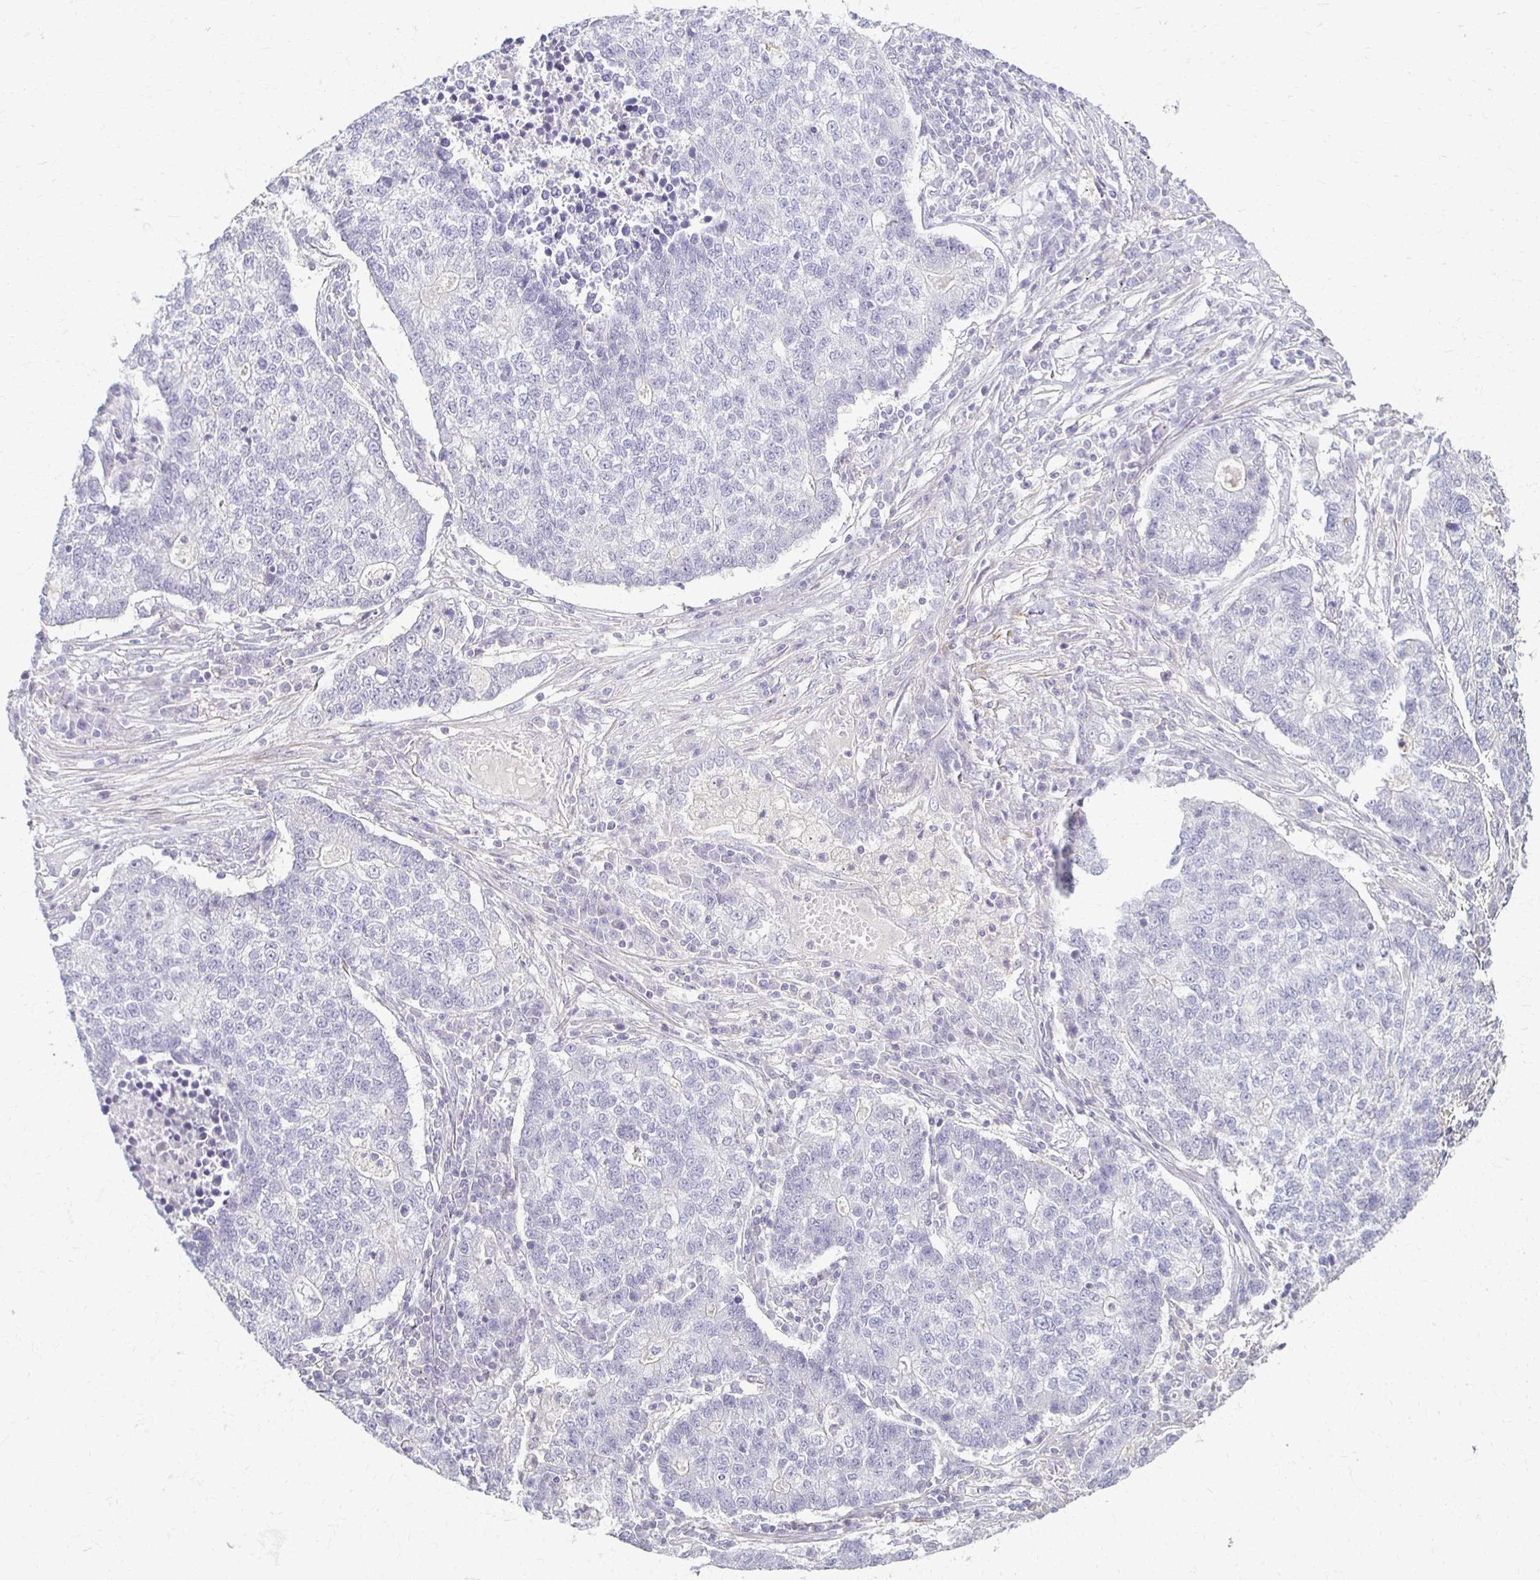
{"staining": {"intensity": "negative", "quantity": "none", "location": "none"}, "tissue": "lung cancer", "cell_type": "Tumor cells", "image_type": "cancer", "snomed": [{"axis": "morphology", "description": "Adenocarcinoma, NOS"}, {"axis": "topography", "description": "Lung"}], "caption": "IHC image of neoplastic tissue: human adenocarcinoma (lung) stained with DAB (3,3'-diaminobenzidine) reveals no significant protein expression in tumor cells.", "gene": "FOXO4", "patient": {"sex": "male", "age": 57}}